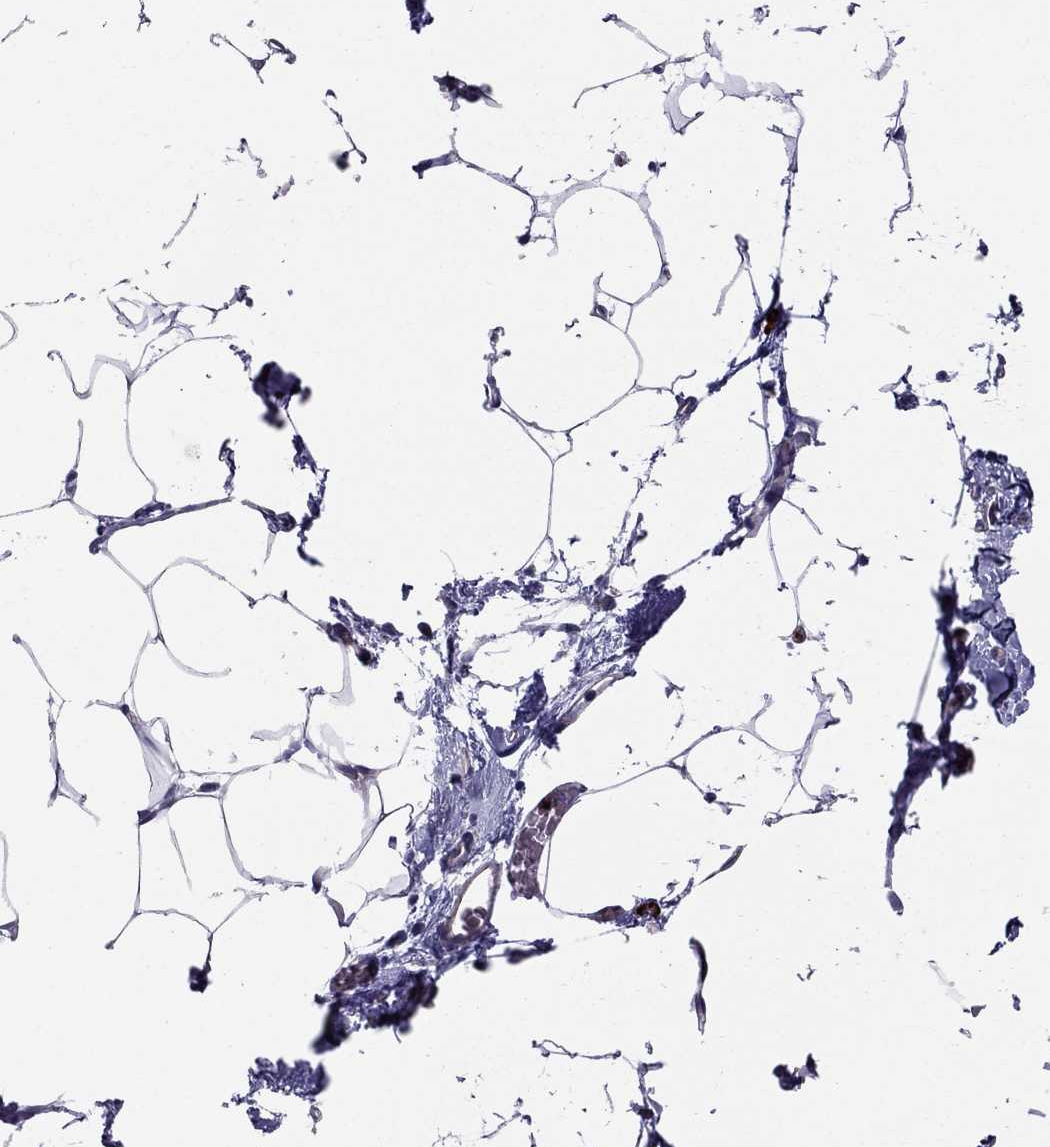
{"staining": {"intensity": "negative", "quantity": "none", "location": "none"}, "tissue": "adipose tissue", "cell_type": "Adipocytes", "image_type": "normal", "snomed": [{"axis": "morphology", "description": "Normal tissue, NOS"}, {"axis": "topography", "description": "Adipose tissue"}], "caption": "The micrograph reveals no significant expression in adipocytes of adipose tissue. (Brightfield microscopy of DAB immunohistochemistry at high magnification).", "gene": "ENOX1", "patient": {"sex": "male", "age": 57}}